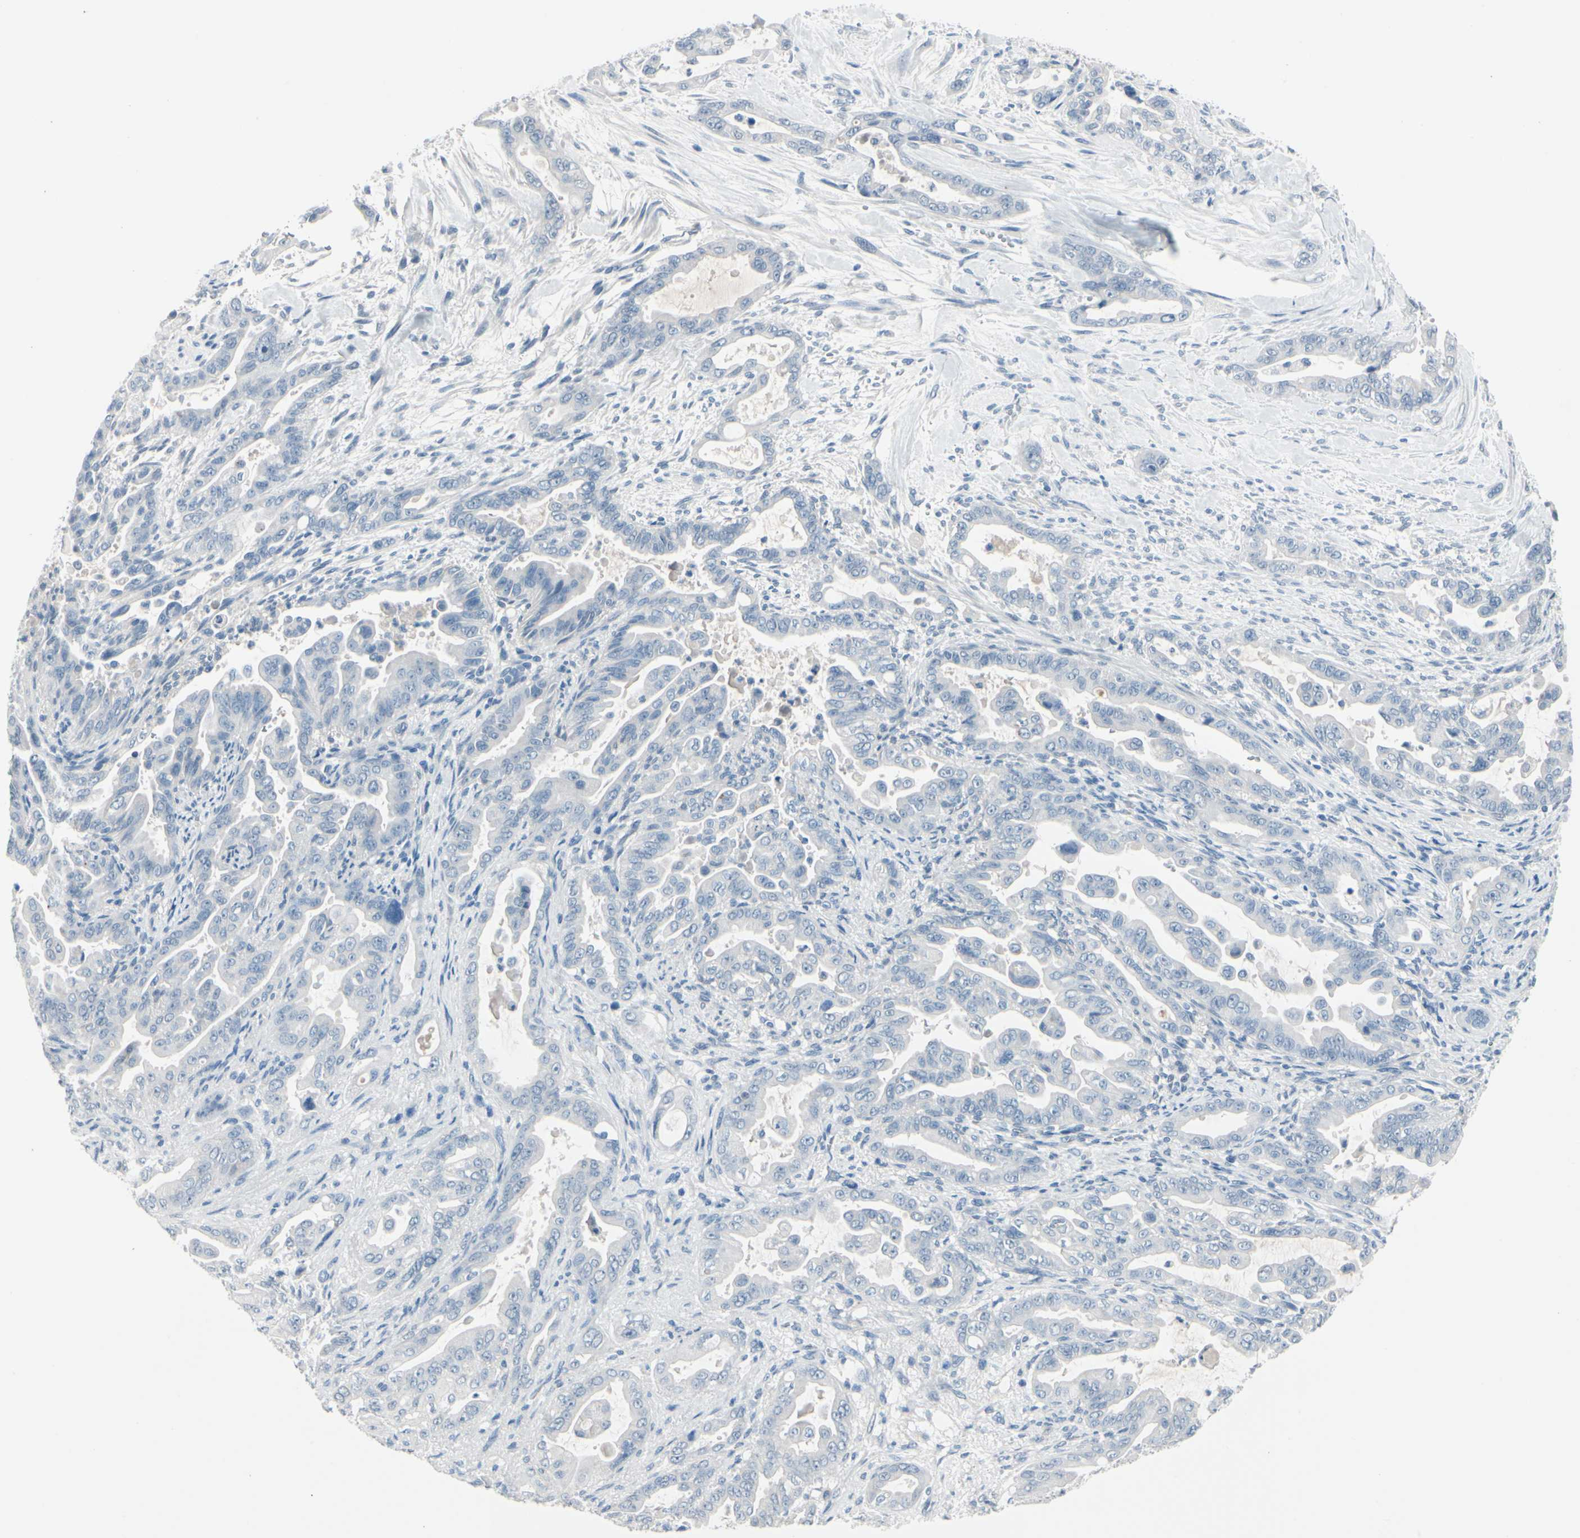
{"staining": {"intensity": "negative", "quantity": "none", "location": "none"}, "tissue": "pancreatic cancer", "cell_type": "Tumor cells", "image_type": "cancer", "snomed": [{"axis": "morphology", "description": "Adenocarcinoma, NOS"}, {"axis": "topography", "description": "Pancreas"}], "caption": "Tumor cells are negative for protein expression in human adenocarcinoma (pancreatic). The staining is performed using DAB brown chromogen with nuclei counter-stained in using hematoxylin.", "gene": "PGR", "patient": {"sex": "male", "age": 70}}